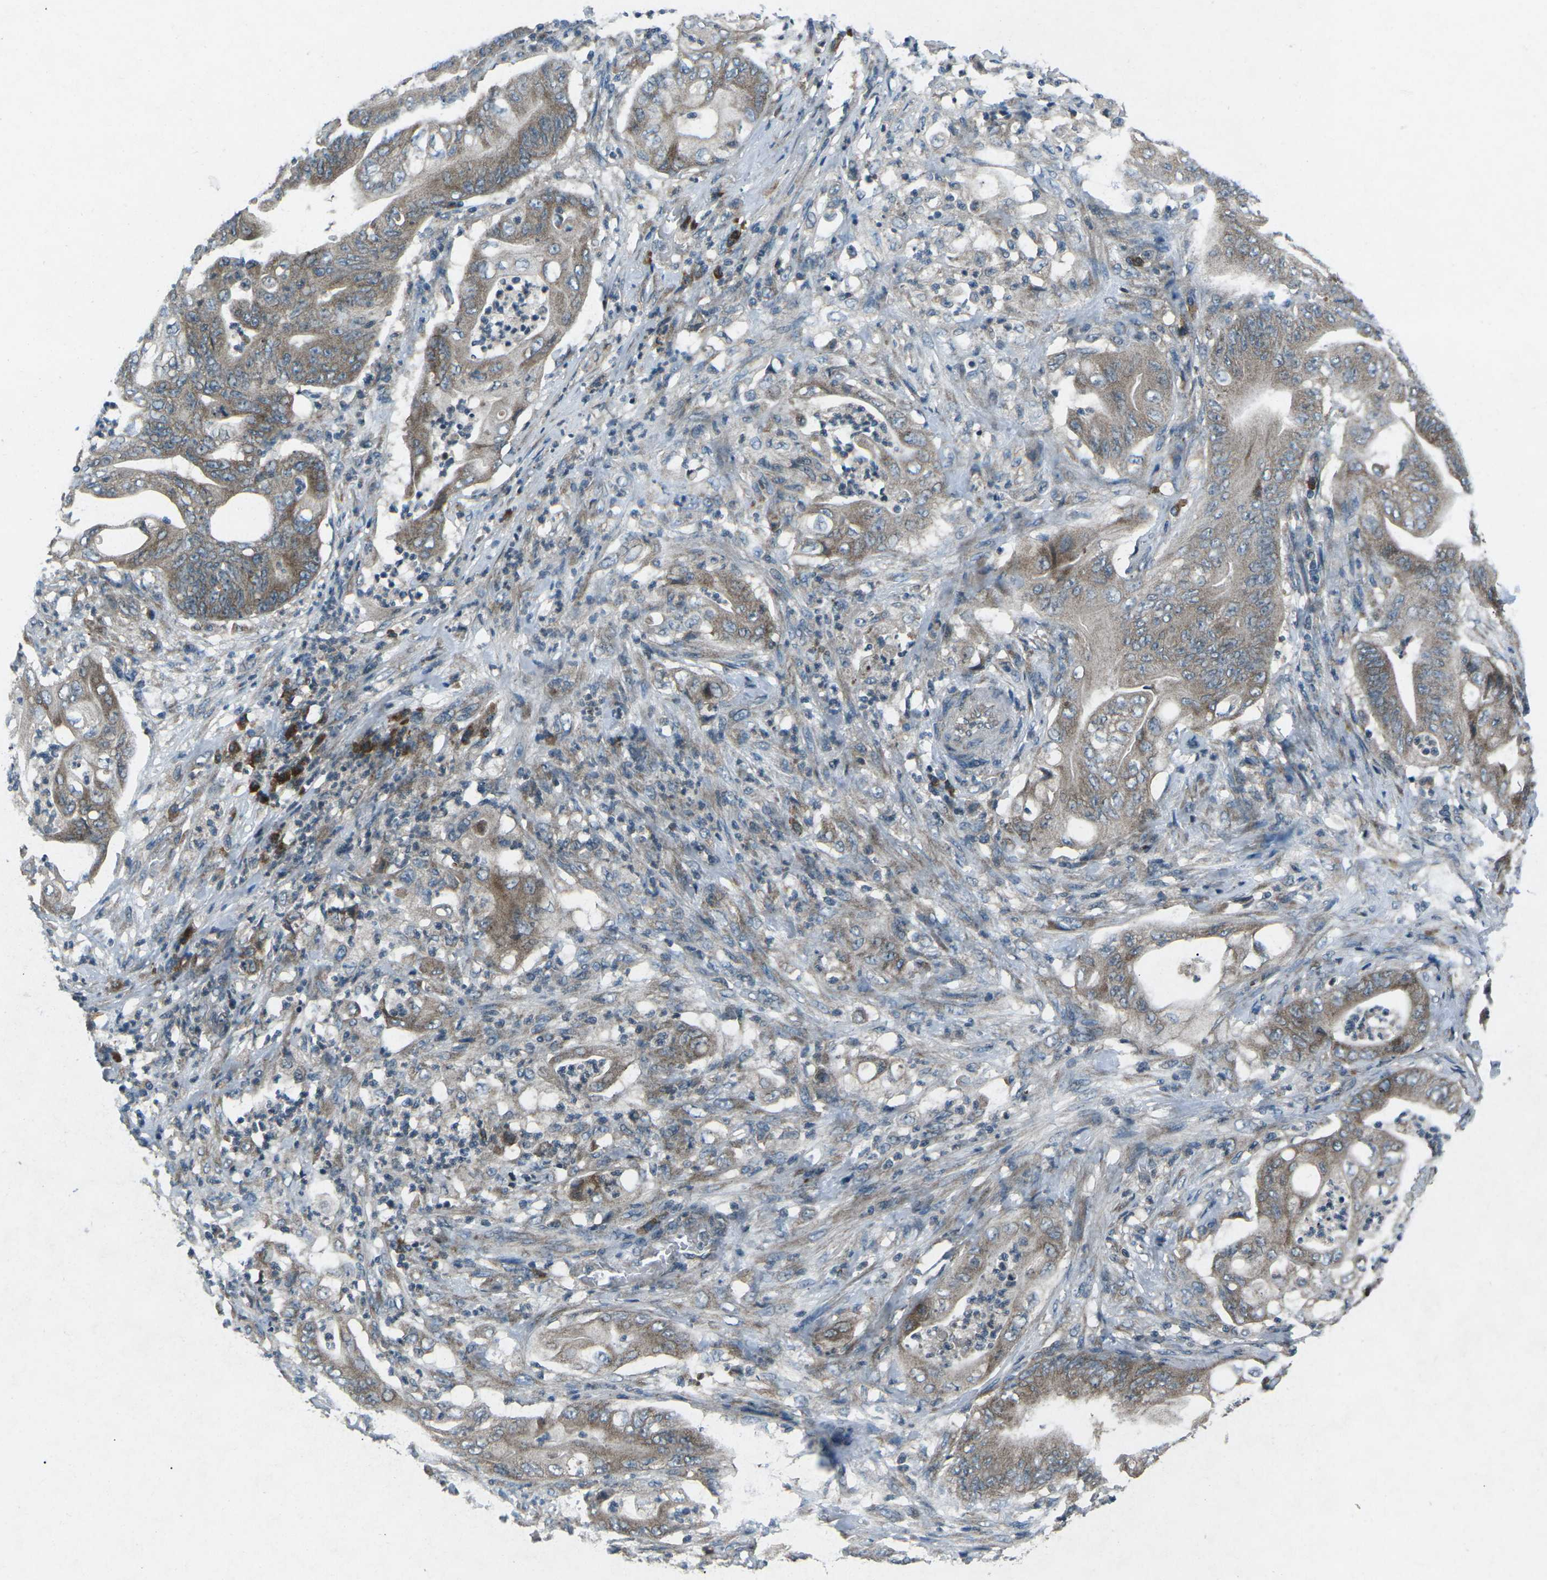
{"staining": {"intensity": "moderate", "quantity": ">75%", "location": "cytoplasmic/membranous"}, "tissue": "stomach cancer", "cell_type": "Tumor cells", "image_type": "cancer", "snomed": [{"axis": "morphology", "description": "Adenocarcinoma, NOS"}, {"axis": "topography", "description": "Stomach"}], "caption": "The micrograph displays staining of stomach cancer, revealing moderate cytoplasmic/membranous protein staining (brown color) within tumor cells.", "gene": "CDK16", "patient": {"sex": "female", "age": 73}}